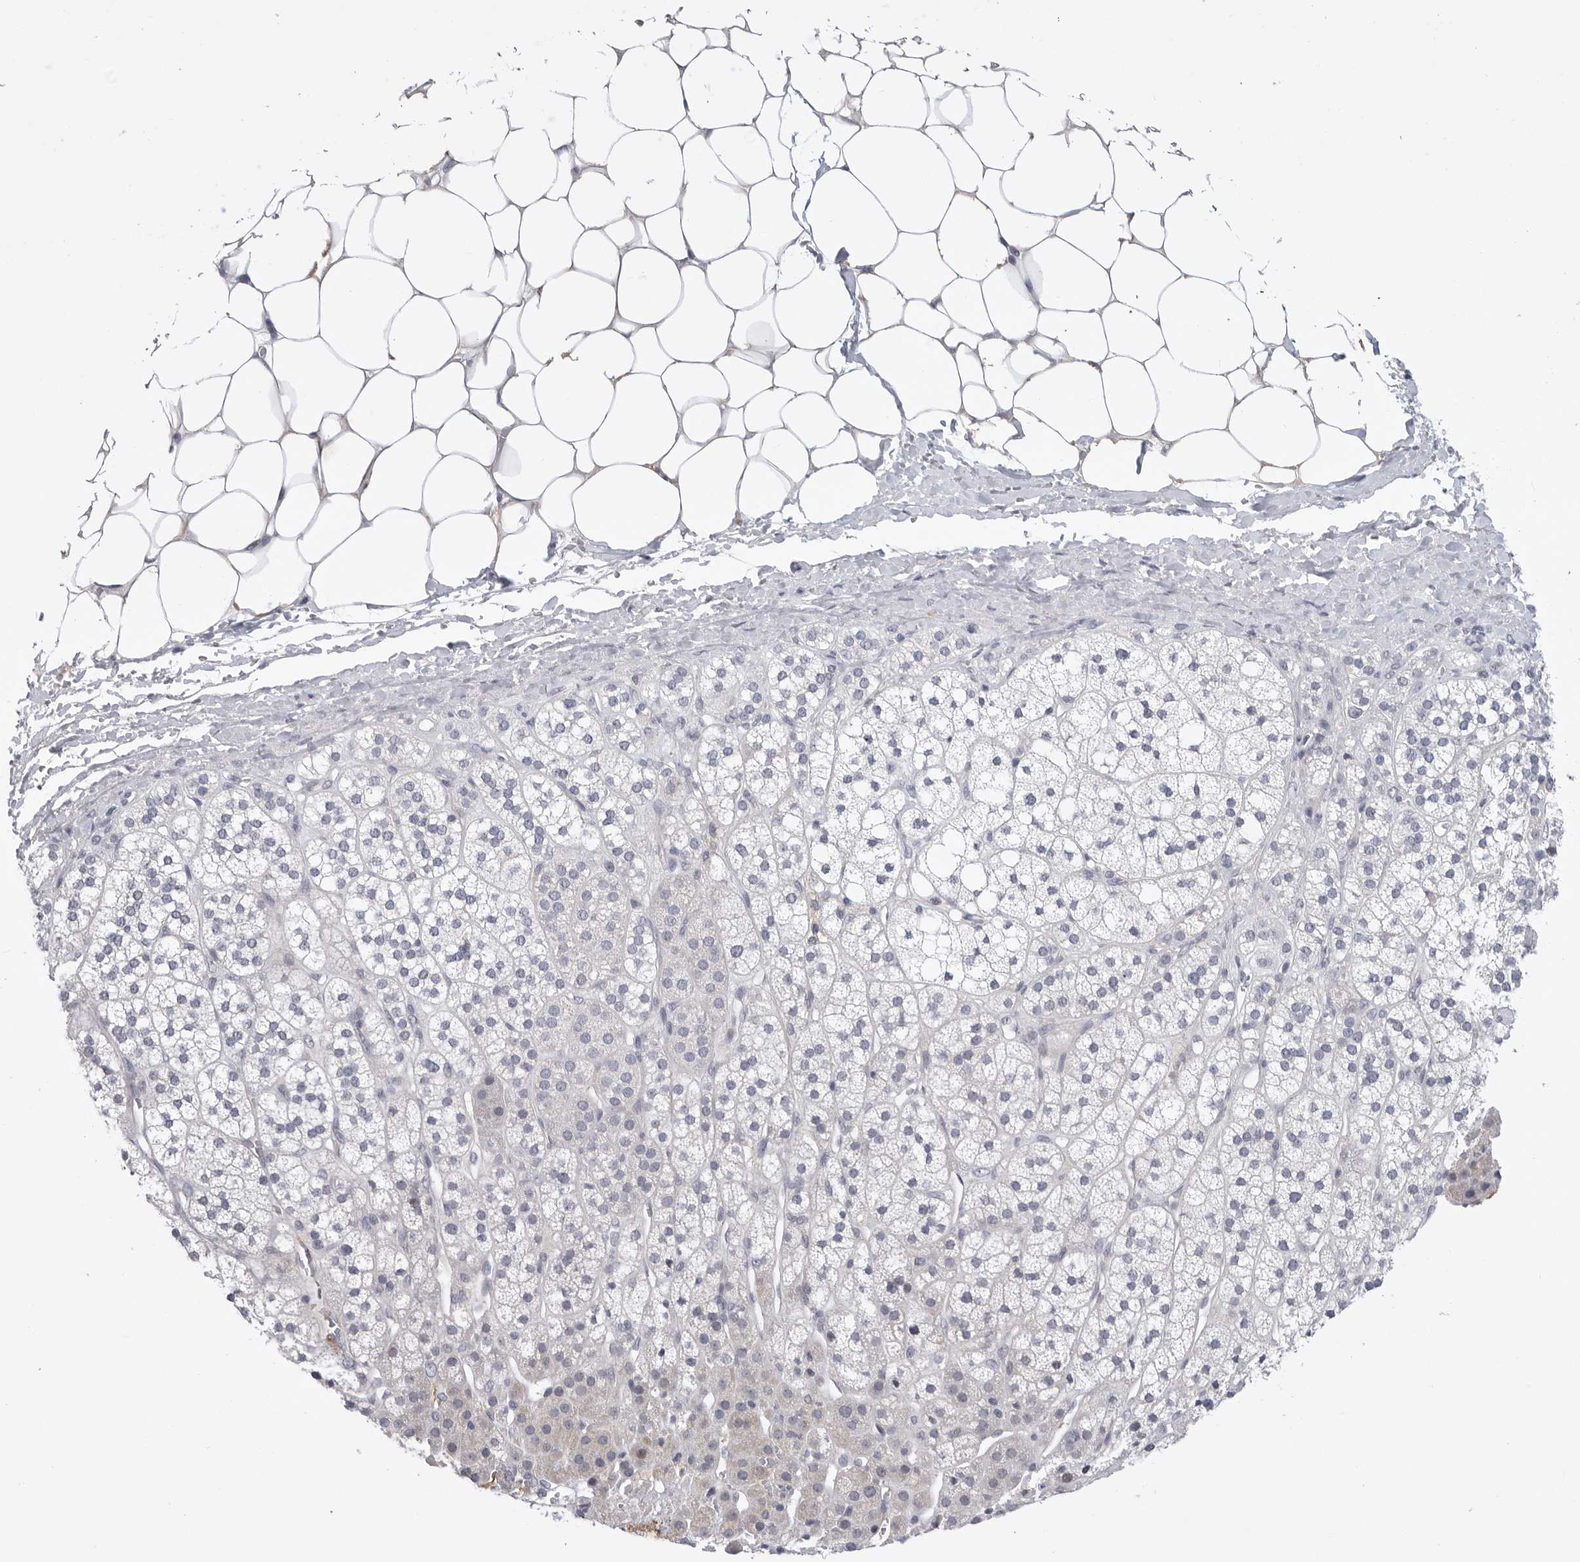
{"staining": {"intensity": "negative", "quantity": "none", "location": "none"}, "tissue": "adrenal gland", "cell_type": "Glandular cells", "image_type": "normal", "snomed": [{"axis": "morphology", "description": "Normal tissue, NOS"}, {"axis": "topography", "description": "Adrenal gland"}], "caption": "Immunohistochemistry (IHC) of unremarkable human adrenal gland demonstrates no staining in glandular cells.", "gene": "FBXO43", "patient": {"sex": "male", "age": 56}}